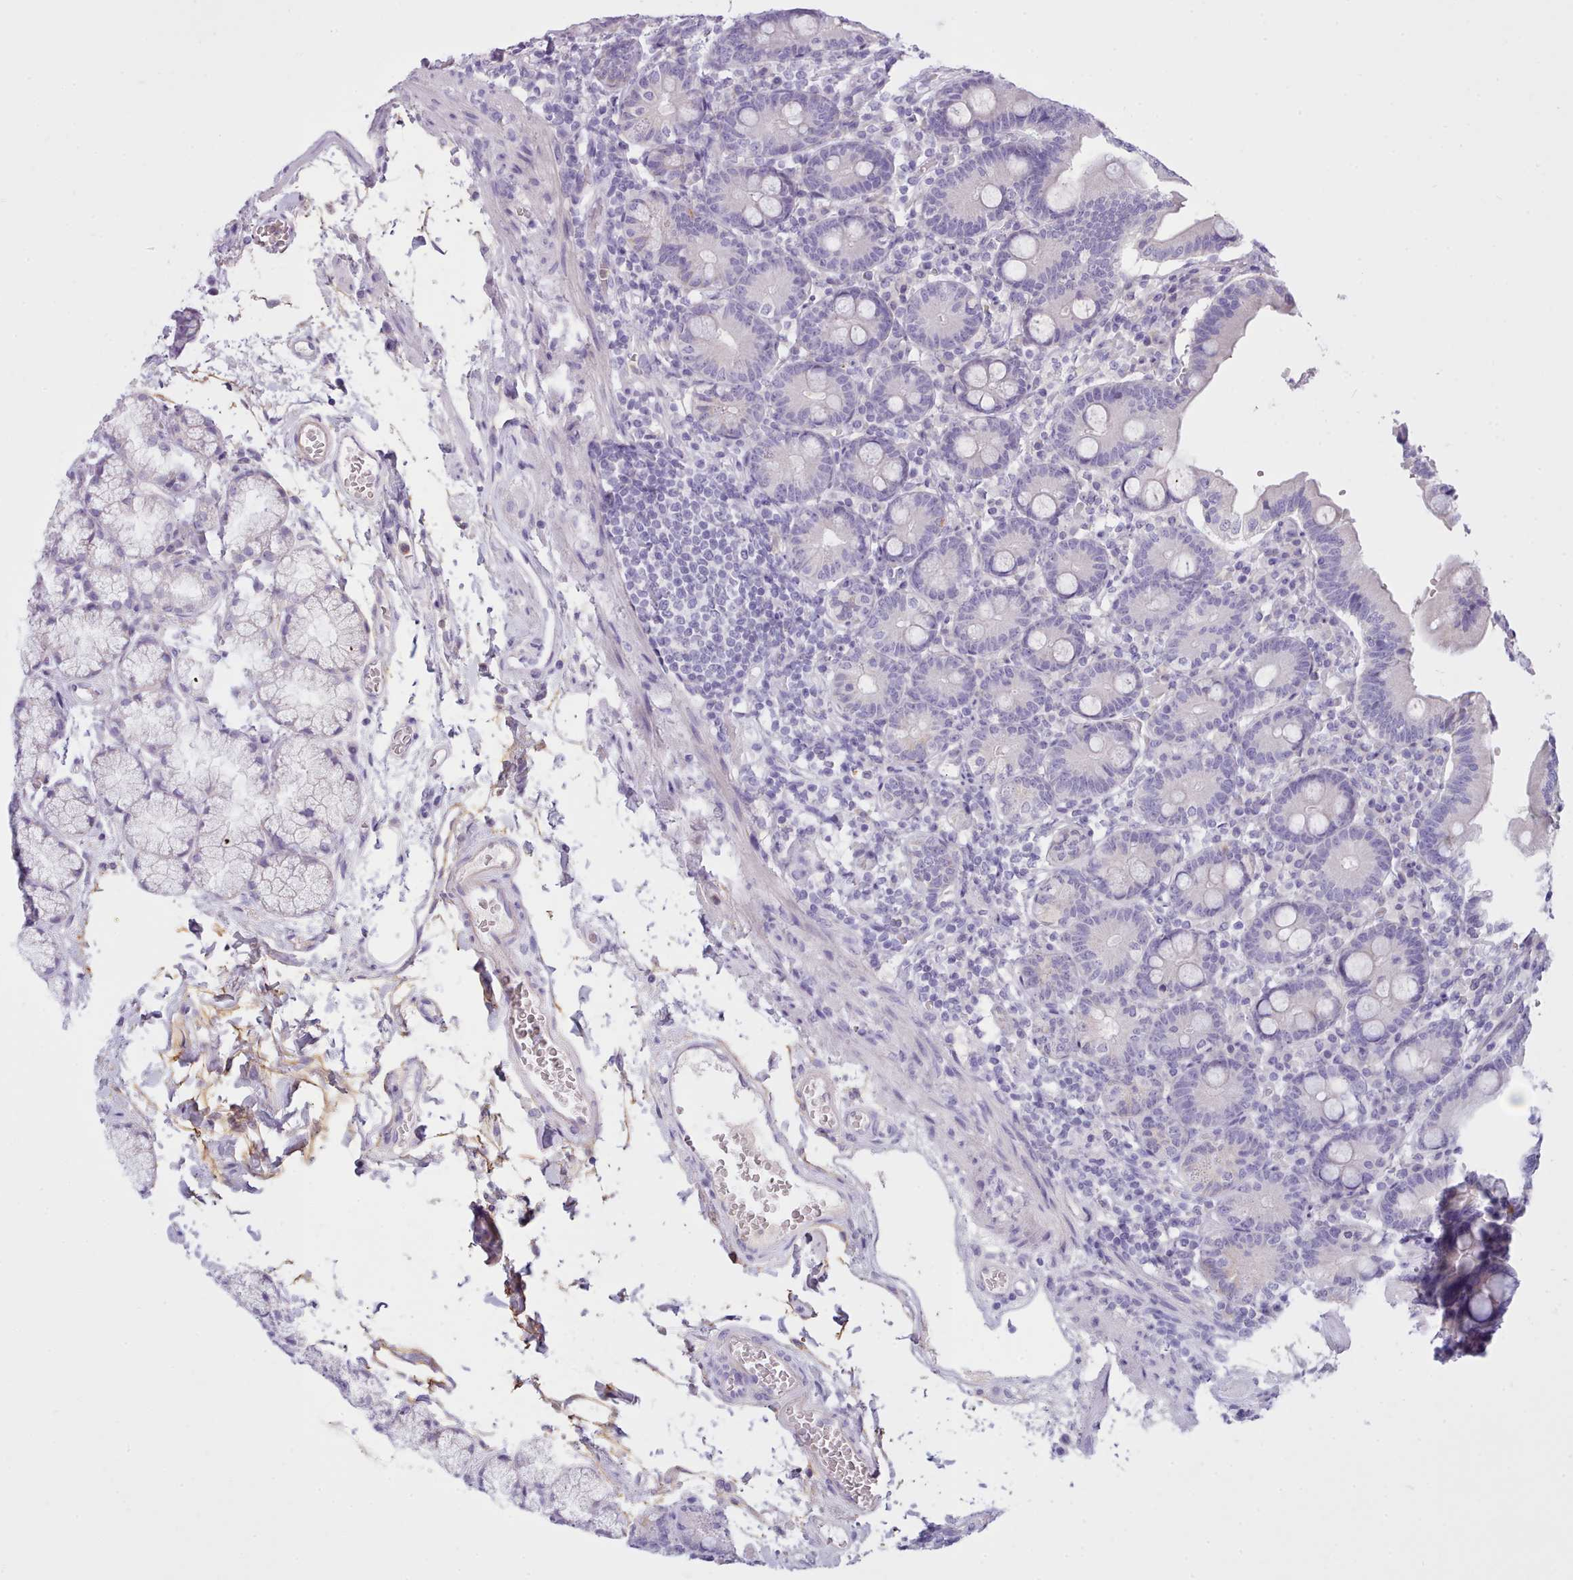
{"staining": {"intensity": "negative", "quantity": "none", "location": "none"}, "tissue": "duodenum", "cell_type": "Glandular cells", "image_type": "normal", "snomed": [{"axis": "morphology", "description": "Normal tissue, NOS"}, {"axis": "topography", "description": "Duodenum"}], "caption": "This histopathology image is of unremarkable duodenum stained with immunohistochemistry (IHC) to label a protein in brown with the nuclei are counter-stained blue. There is no expression in glandular cells. Brightfield microscopy of immunohistochemistry (IHC) stained with DAB (brown) and hematoxylin (blue), captured at high magnification.", "gene": "CYP2A13", "patient": {"sex": "female", "age": 67}}